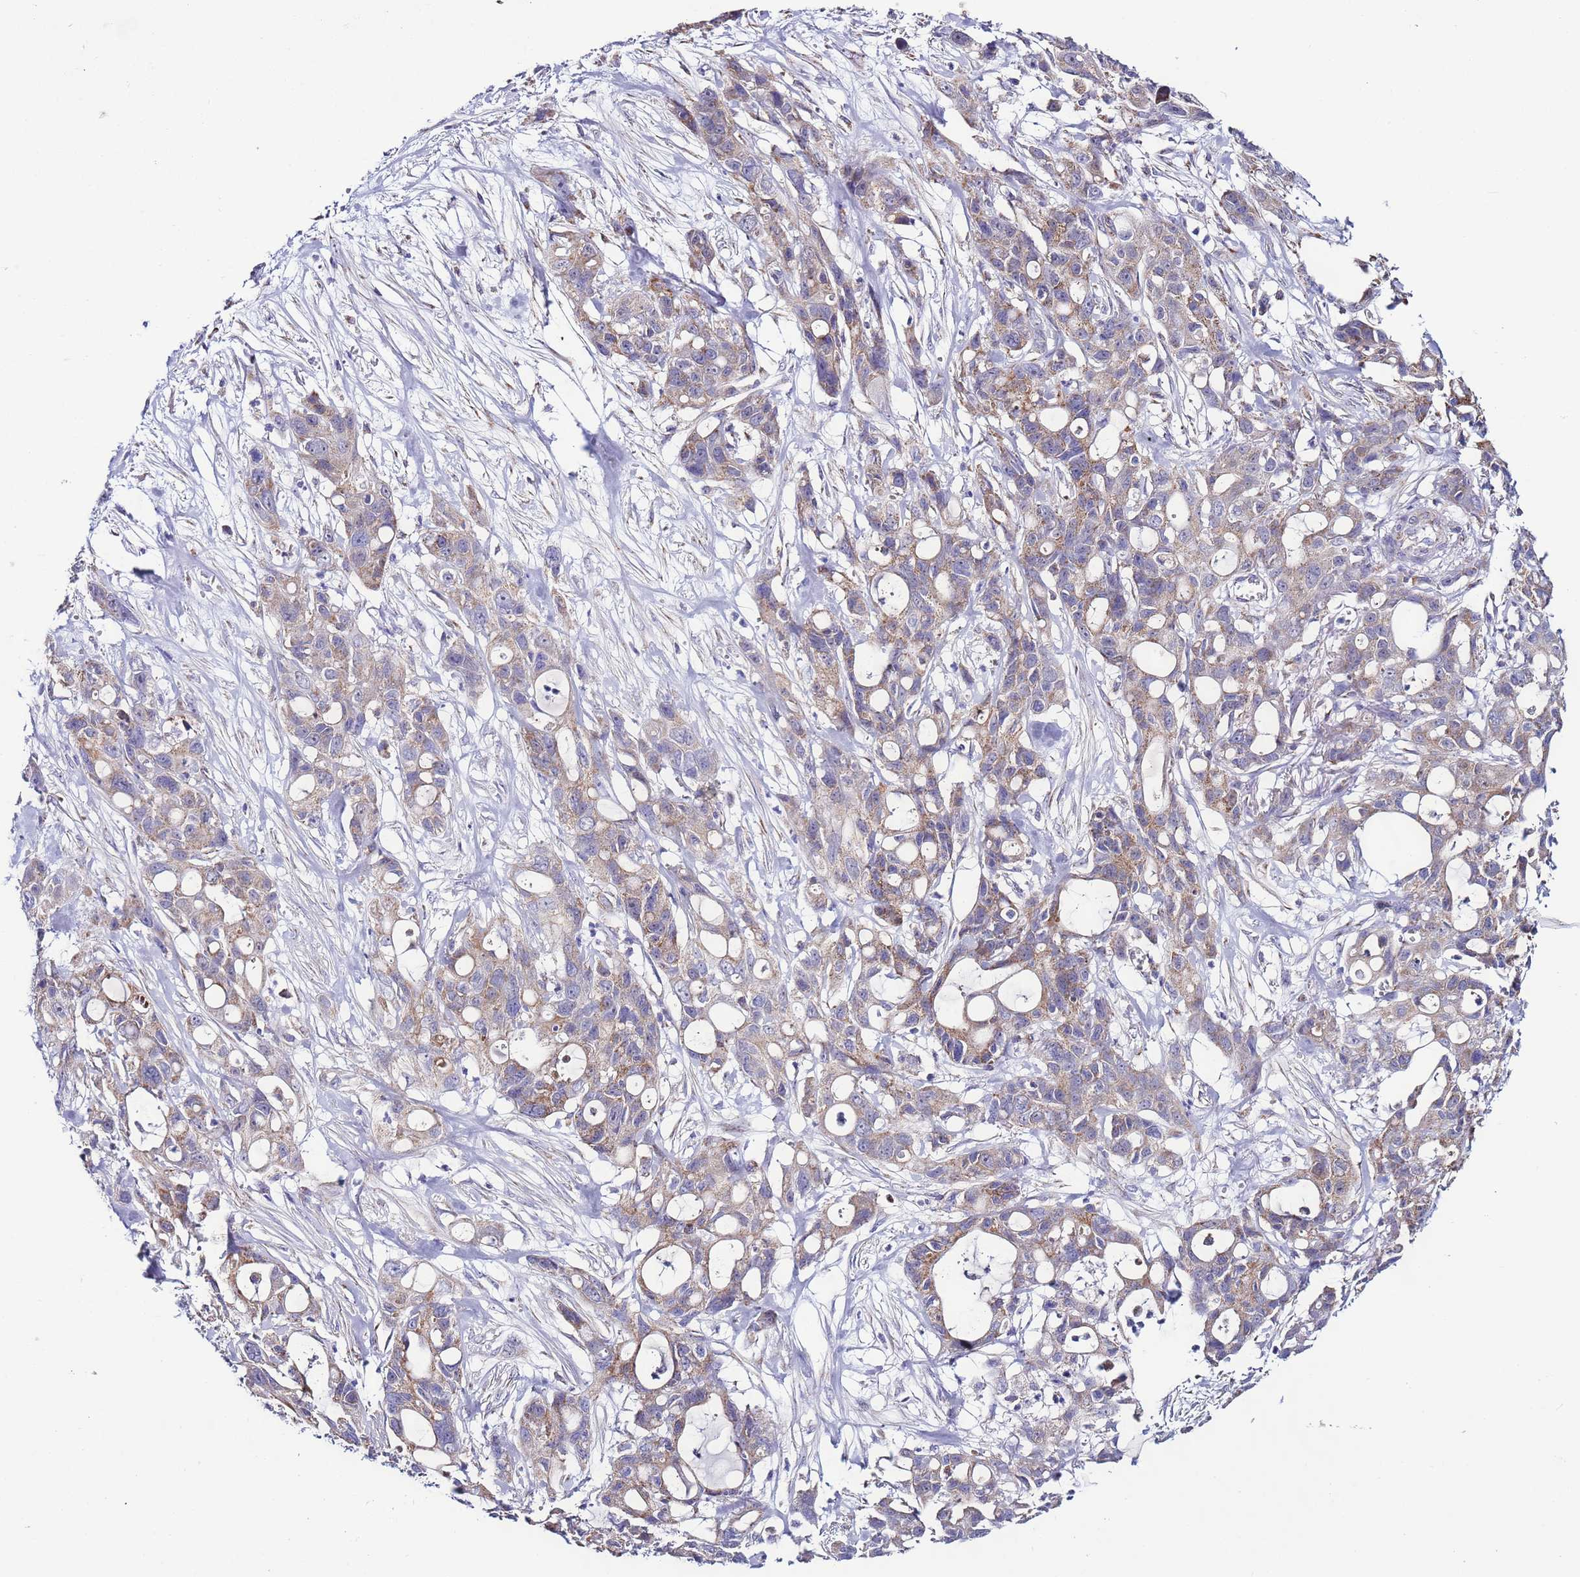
{"staining": {"intensity": "weak", "quantity": "25%-75%", "location": "cytoplasmic/membranous"}, "tissue": "ovarian cancer", "cell_type": "Tumor cells", "image_type": "cancer", "snomed": [{"axis": "morphology", "description": "Cystadenocarcinoma, mucinous, NOS"}, {"axis": "topography", "description": "Ovary"}], "caption": "IHC (DAB) staining of ovarian cancer (mucinous cystadenocarcinoma) demonstrates weak cytoplasmic/membranous protein staining in approximately 25%-75% of tumor cells.", "gene": "UEVLD", "patient": {"sex": "female", "age": 70}}